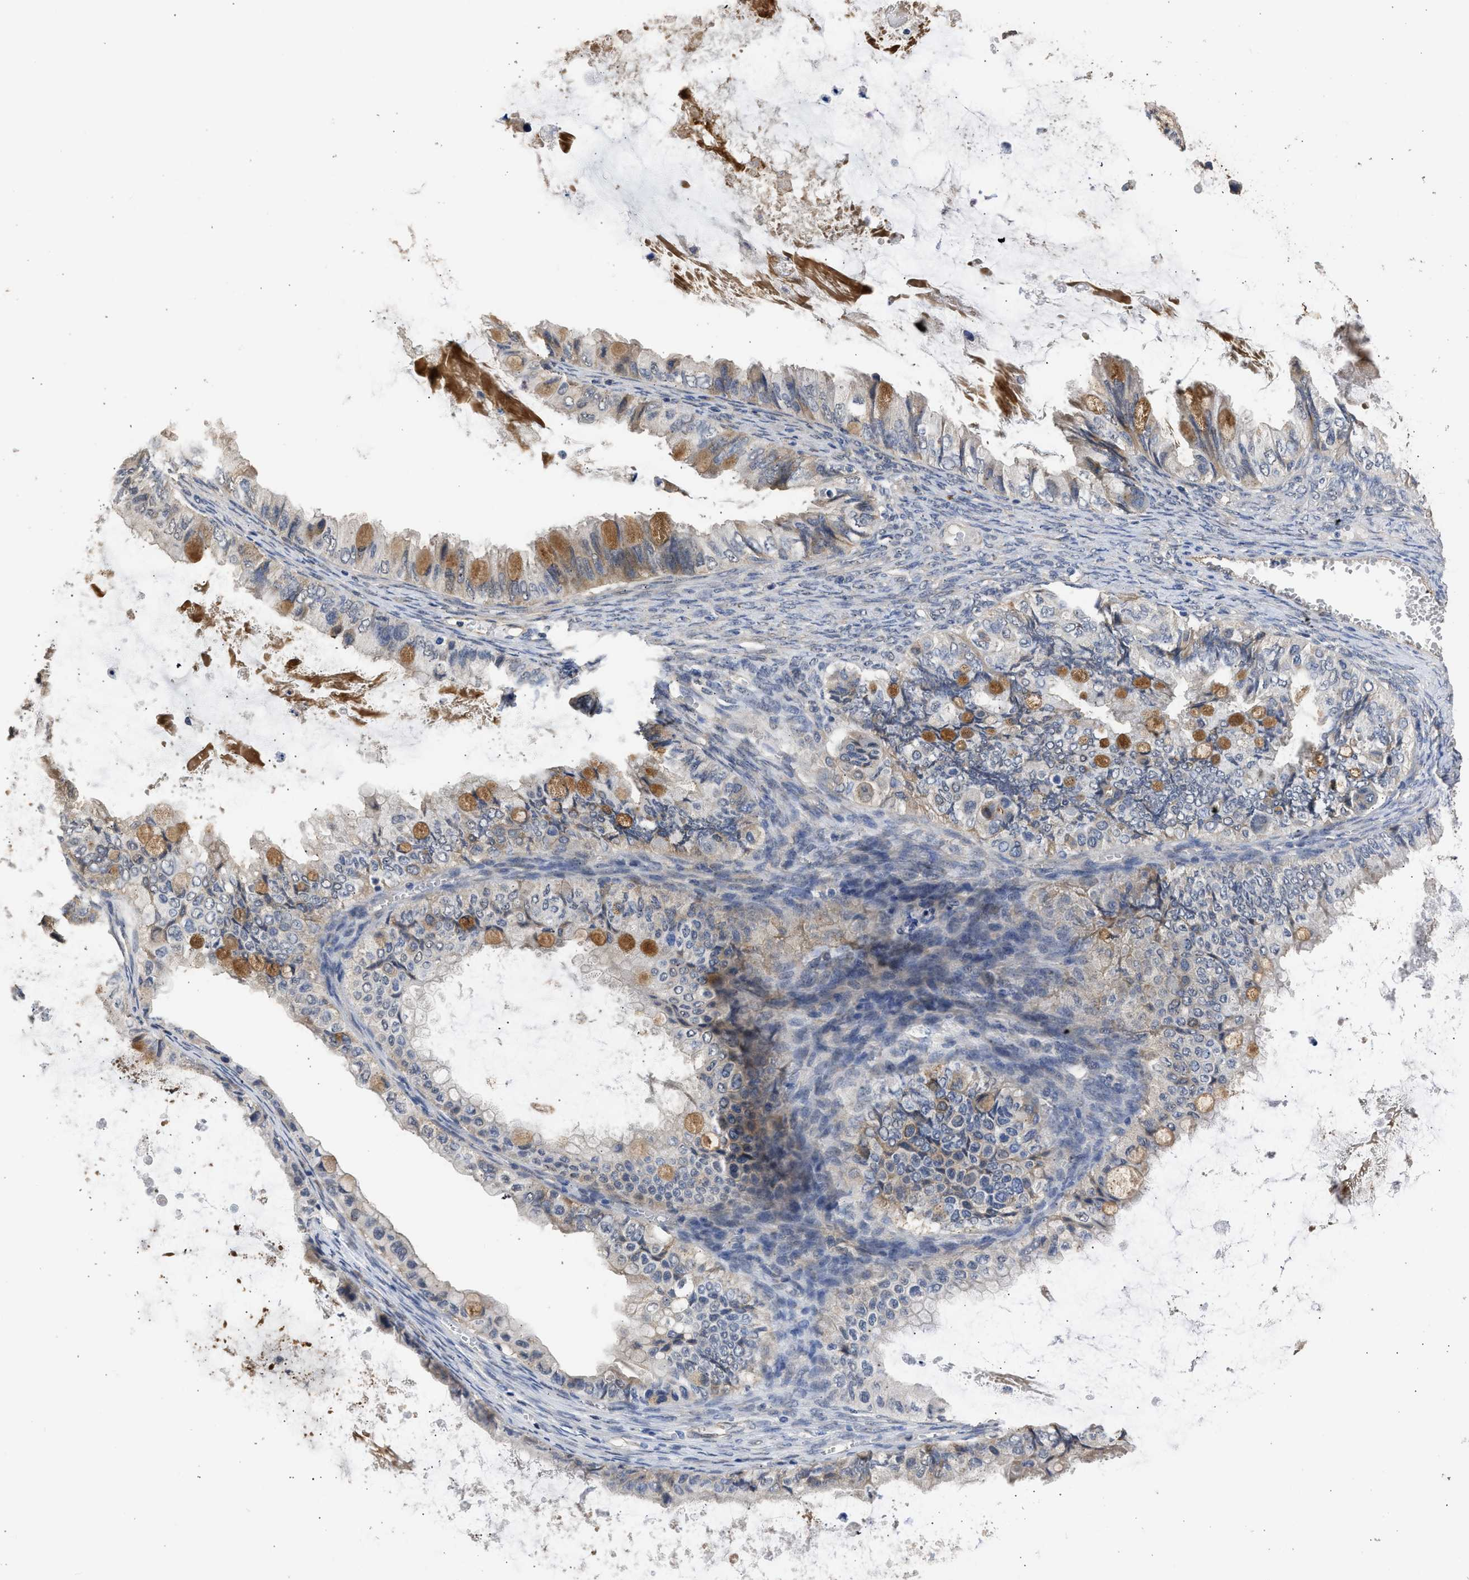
{"staining": {"intensity": "moderate", "quantity": "25%-75%", "location": "cytoplasmic/membranous"}, "tissue": "ovarian cancer", "cell_type": "Tumor cells", "image_type": "cancer", "snomed": [{"axis": "morphology", "description": "Cystadenocarcinoma, mucinous, NOS"}, {"axis": "topography", "description": "Ovary"}], "caption": "Immunohistochemical staining of human ovarian cancer shows medium levels of moderate cytoplasmic/membranous expression in about 25%-75% of tumor cells.", "gene": "SPINT2", "patient": {"sex": "female", "age": 80}}